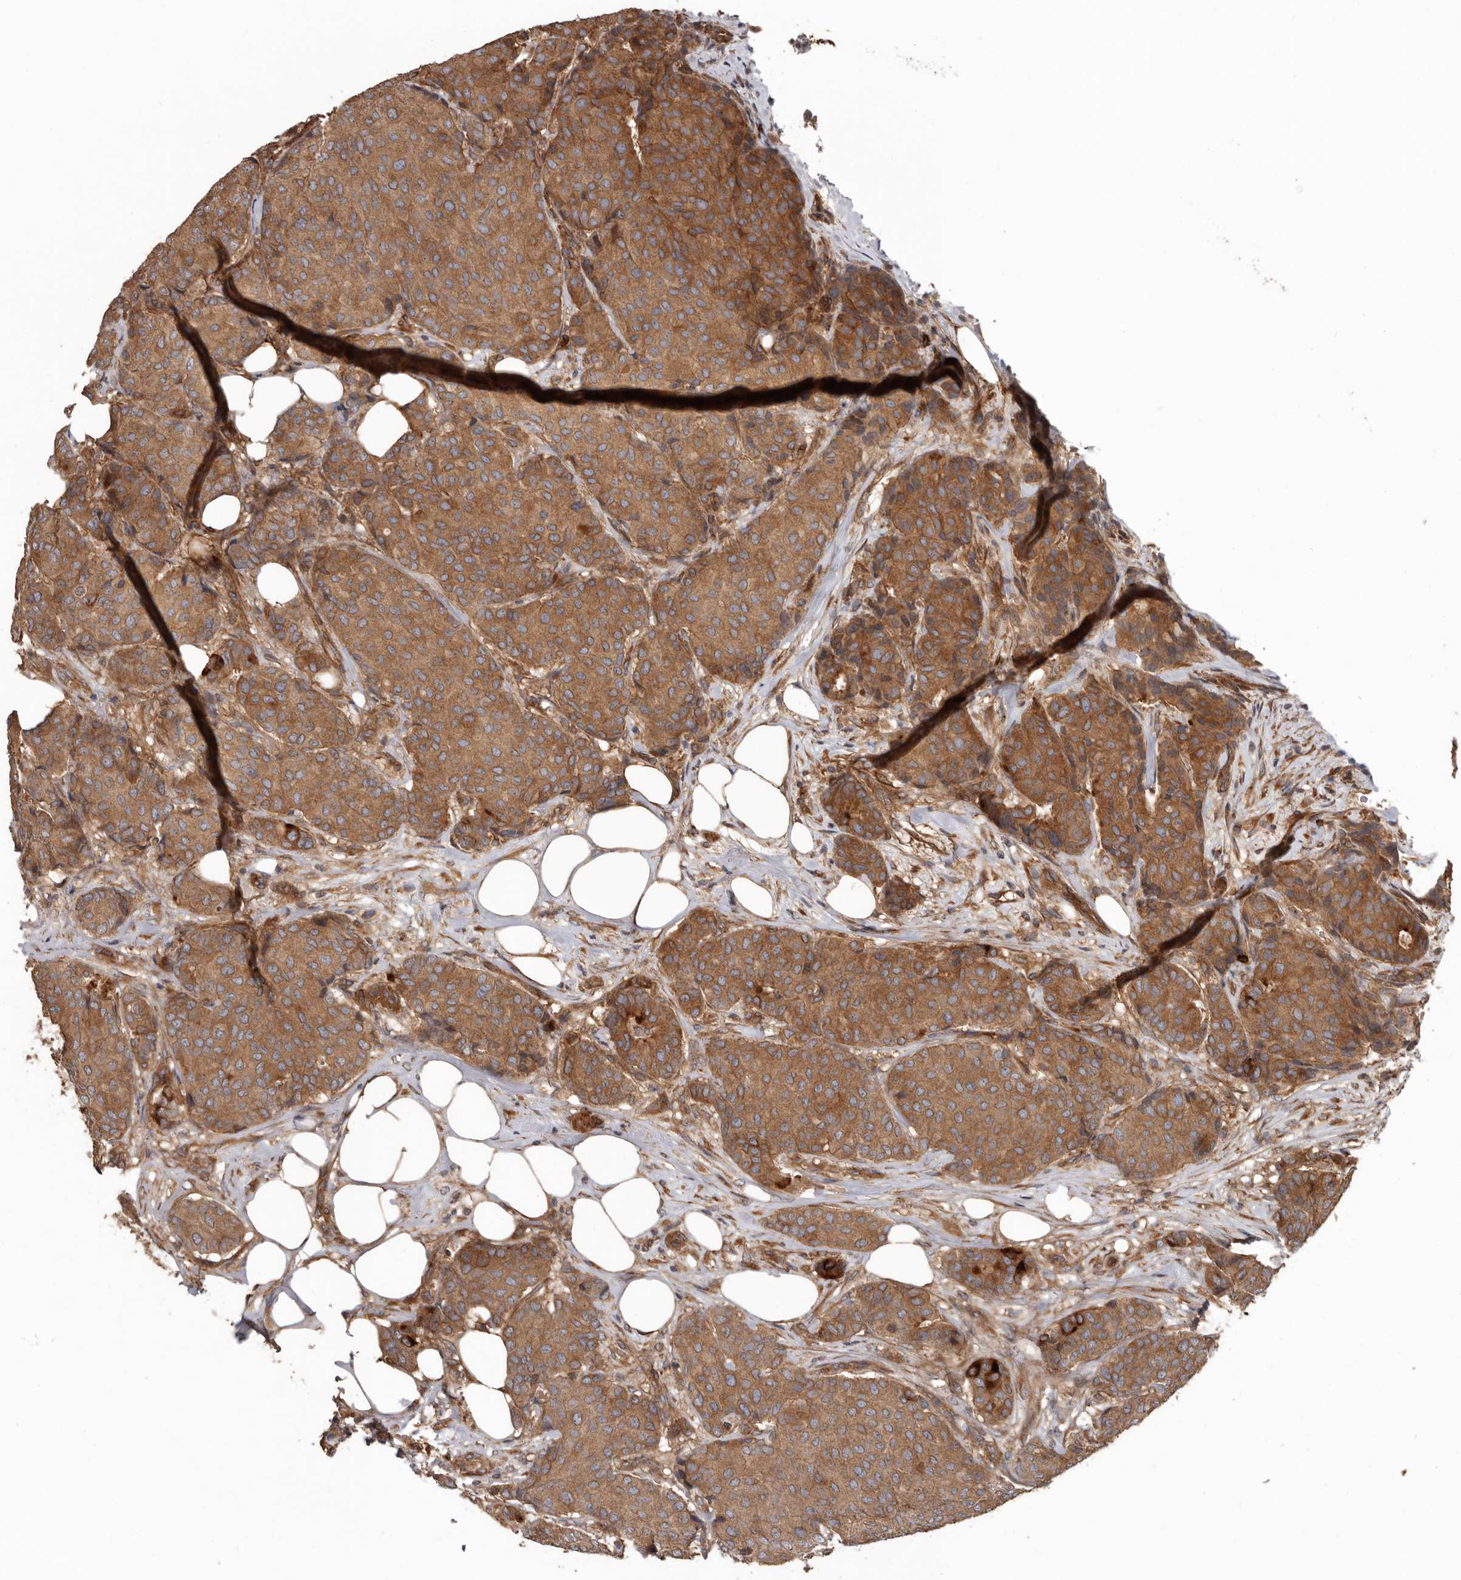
{"staining": {"intensity": "moderate", "quantity": ">75%", "location": "cytoplasmic/membranous"}, "tissue": "breast cancer", "cell_type": "Tumor cells", "image_type": "cancer", "snomed": [{"axis": "morphology", "description": "Duct carcinoma"}, {"axis": "topography", "description": "Breast"}], "caption": "Human breast cancer (infiltrating ductal carcinoma) stained for a protein (brown) displays moderate cytoplasmic/membranous positive positivity in about >75% of tumor cells.", "gene": "ARHGEF5", "patient": {"sex": "female", "age": 75}}